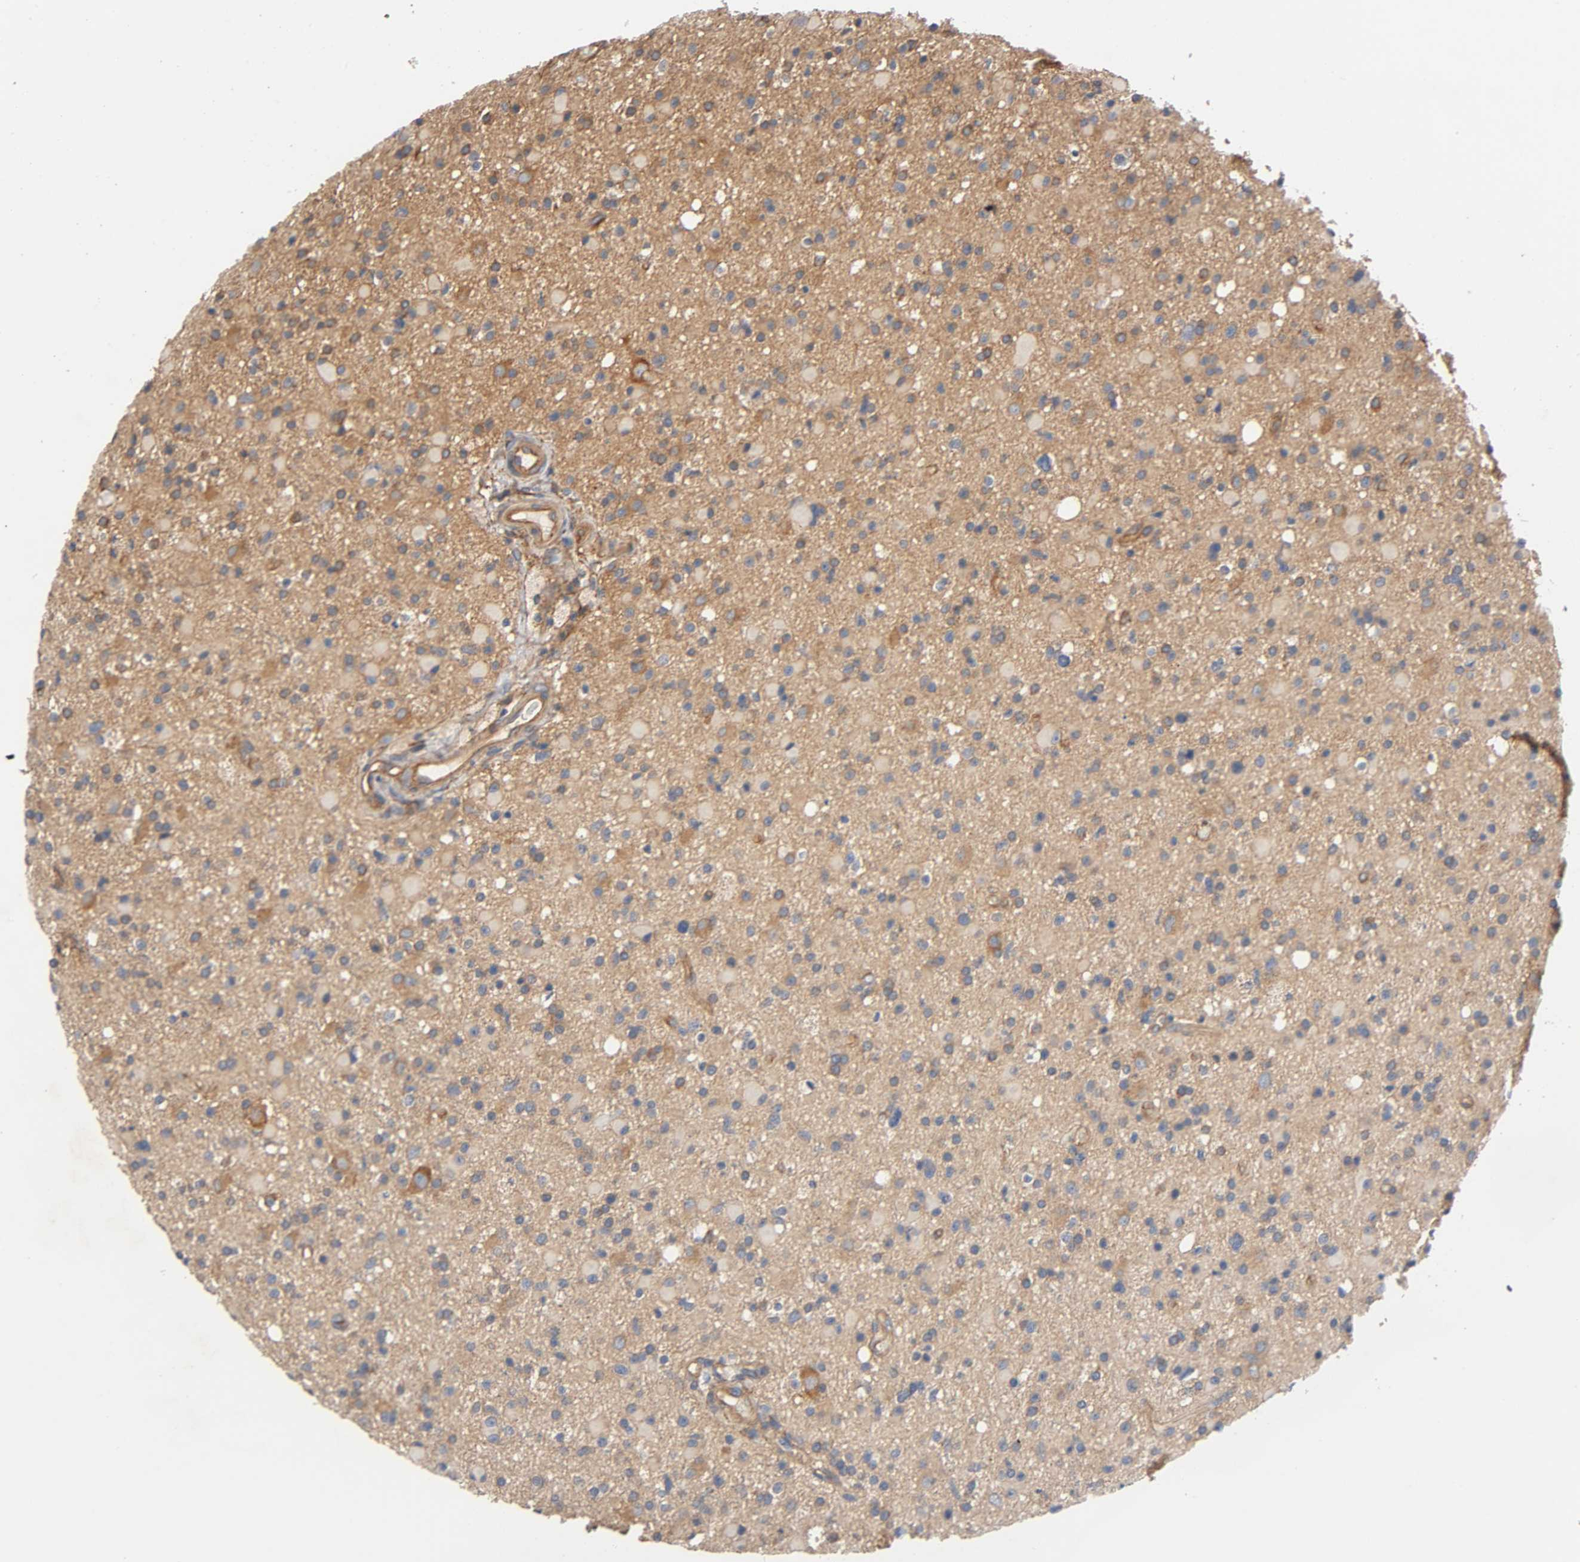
{"staining": {"intensity": "moderate", "quantity": "<25%", "location": "cytoplasmic/membranous"}, "tissue": "glioma", "cell_type": "Tumor cells", "image_type": "cancer", "snomed": [{"axis": "morphology", "description": "Glioma, malignant, High grade"}, {"axis": "topography", "description": "Brain"}], "caption": "The immunohistochemical stain labels moderate cytoplasmic/membranous expression in tumor cells of malignant high-grade glioma tissue. (DAB = brown stain, brightfield microscopy at high magnification).", "gene": "MARS1", "patient": {"sex": "male", "age": 33}}